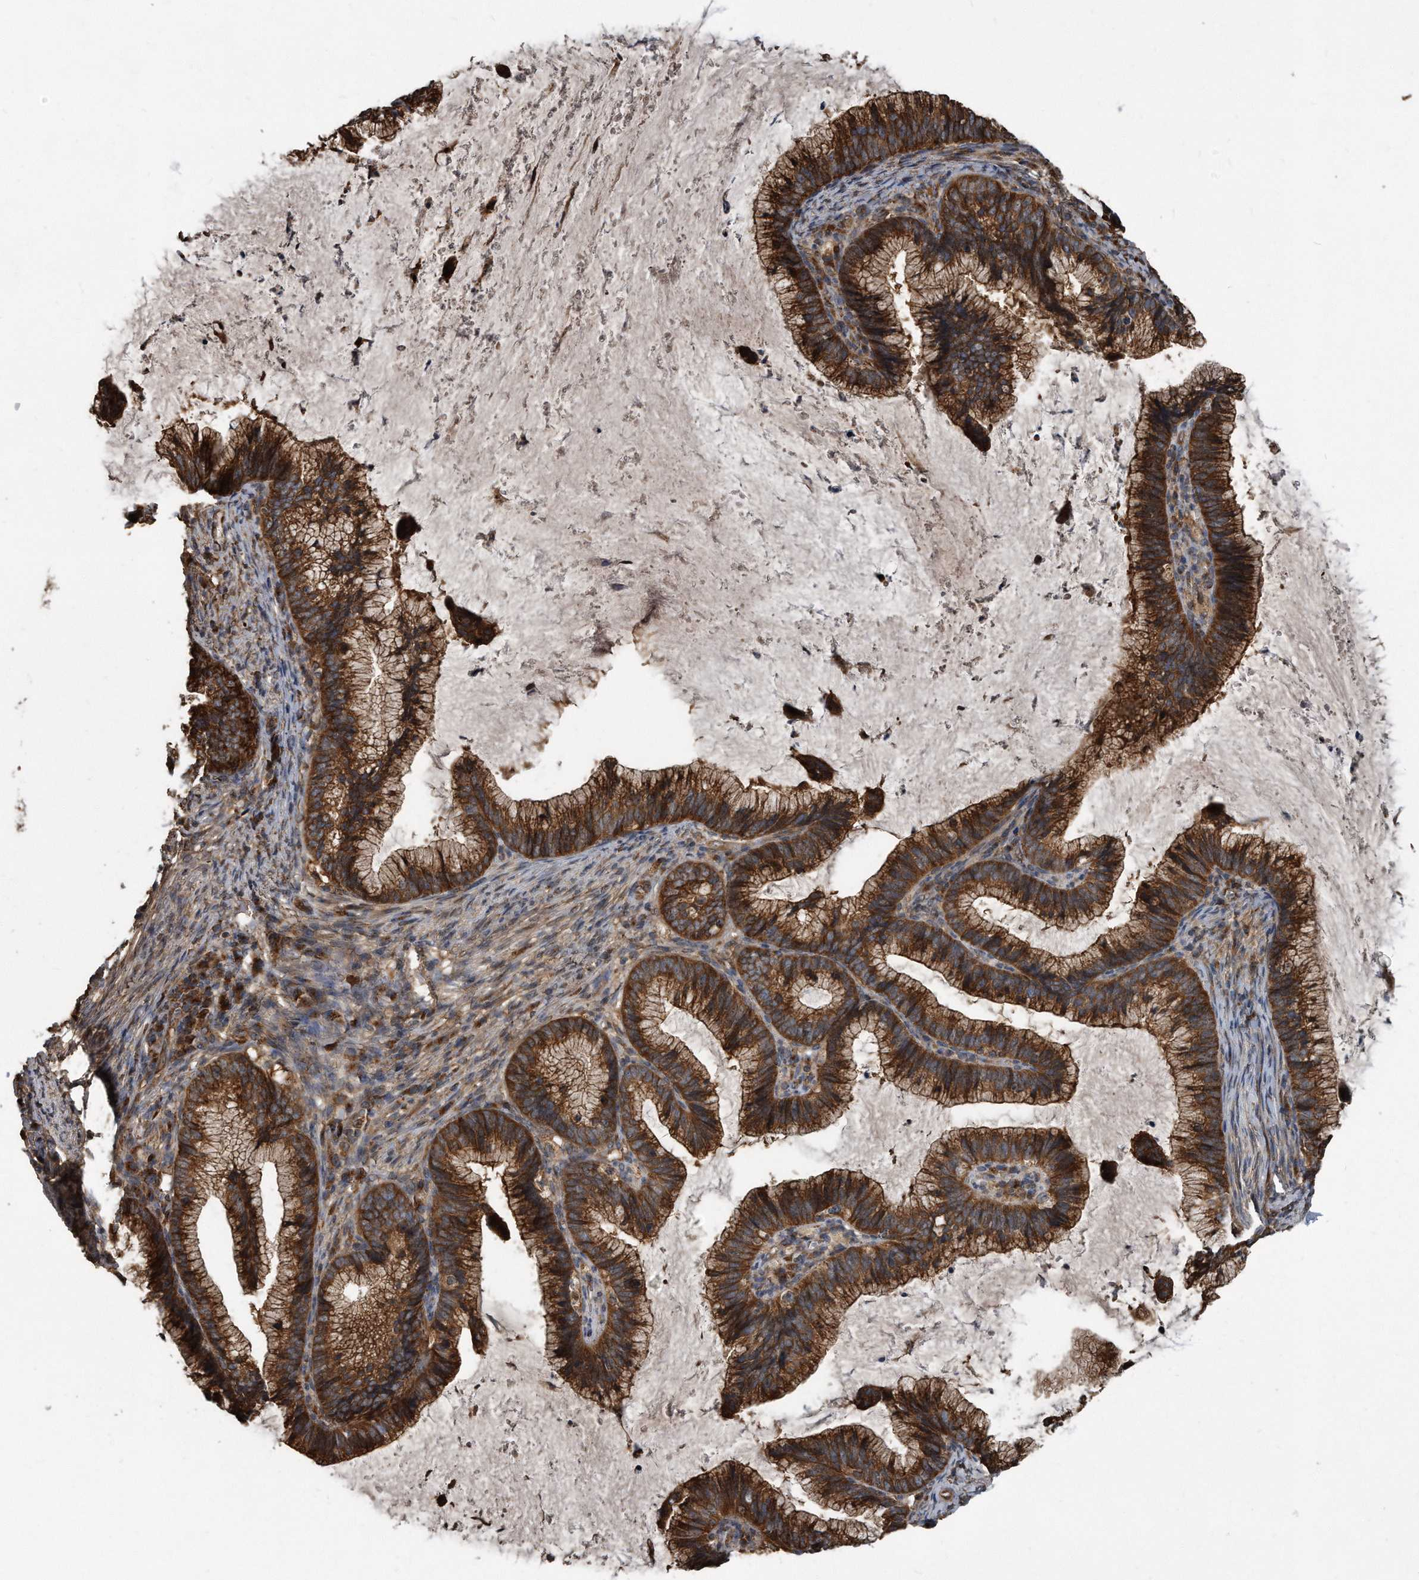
{"staining": {"intensity": "strong", "quantity": ">75%", "location": "cytoplasmic/membranous"}, "tissue": "cervical cancer", "cell_type": "Tumor cells", "image_type": "cancer", "snomed": [{"axis": "morphology", "description": "Adenocarcinoma, NOS"}, {"axis": "topography", "description": "Cervix"}], "caption": "Cervical cancer (adenocarcinoma) stained for a protein (brown) shows strong cytoplasmic/membranous positive staining in approximately >75% of tumor cells.", "gene": "FAM136A", "patient": {"sex": "female", "age": 36}}